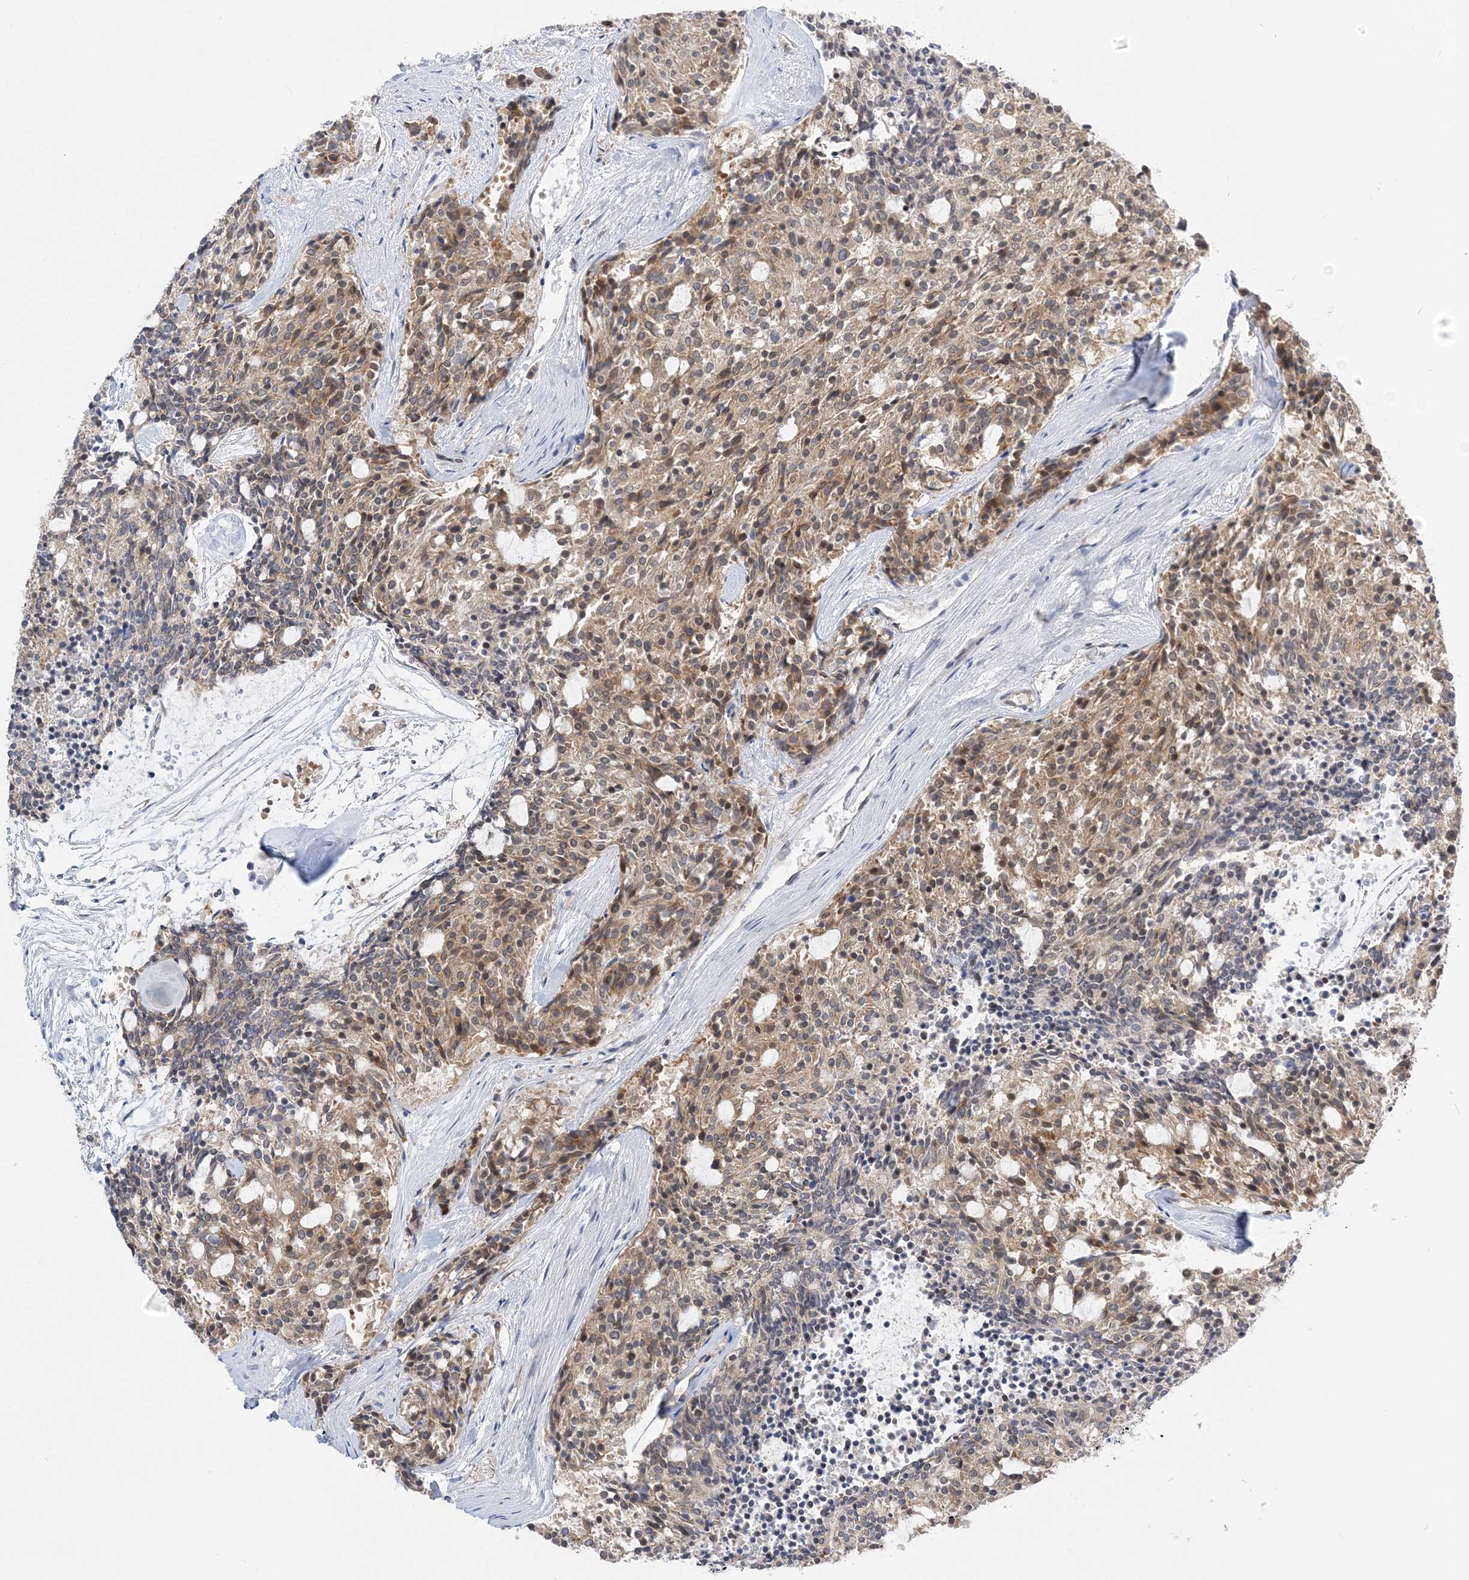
{"staining": {"intensity": "moderate", "quantity": ">75%", "location": "cytoplasmic/membranous"}, "tissue": "carcinoid", "cell_type": "Tumor cells", "image_type": "cancer", "snomed": [{"axis": "morphology", "description": "Carcinoid, malignant, NOS"}, {"axis": "topography", "description": "Pancreas"}], "caption": "Protein expression analysis of human malignant carcinoid reveals moderate cytoplasmic/membranous positivity in approximately >75% of tumor cells.", "gene": "LARP4B", "patient": {"sex": "female", "age": 54}}